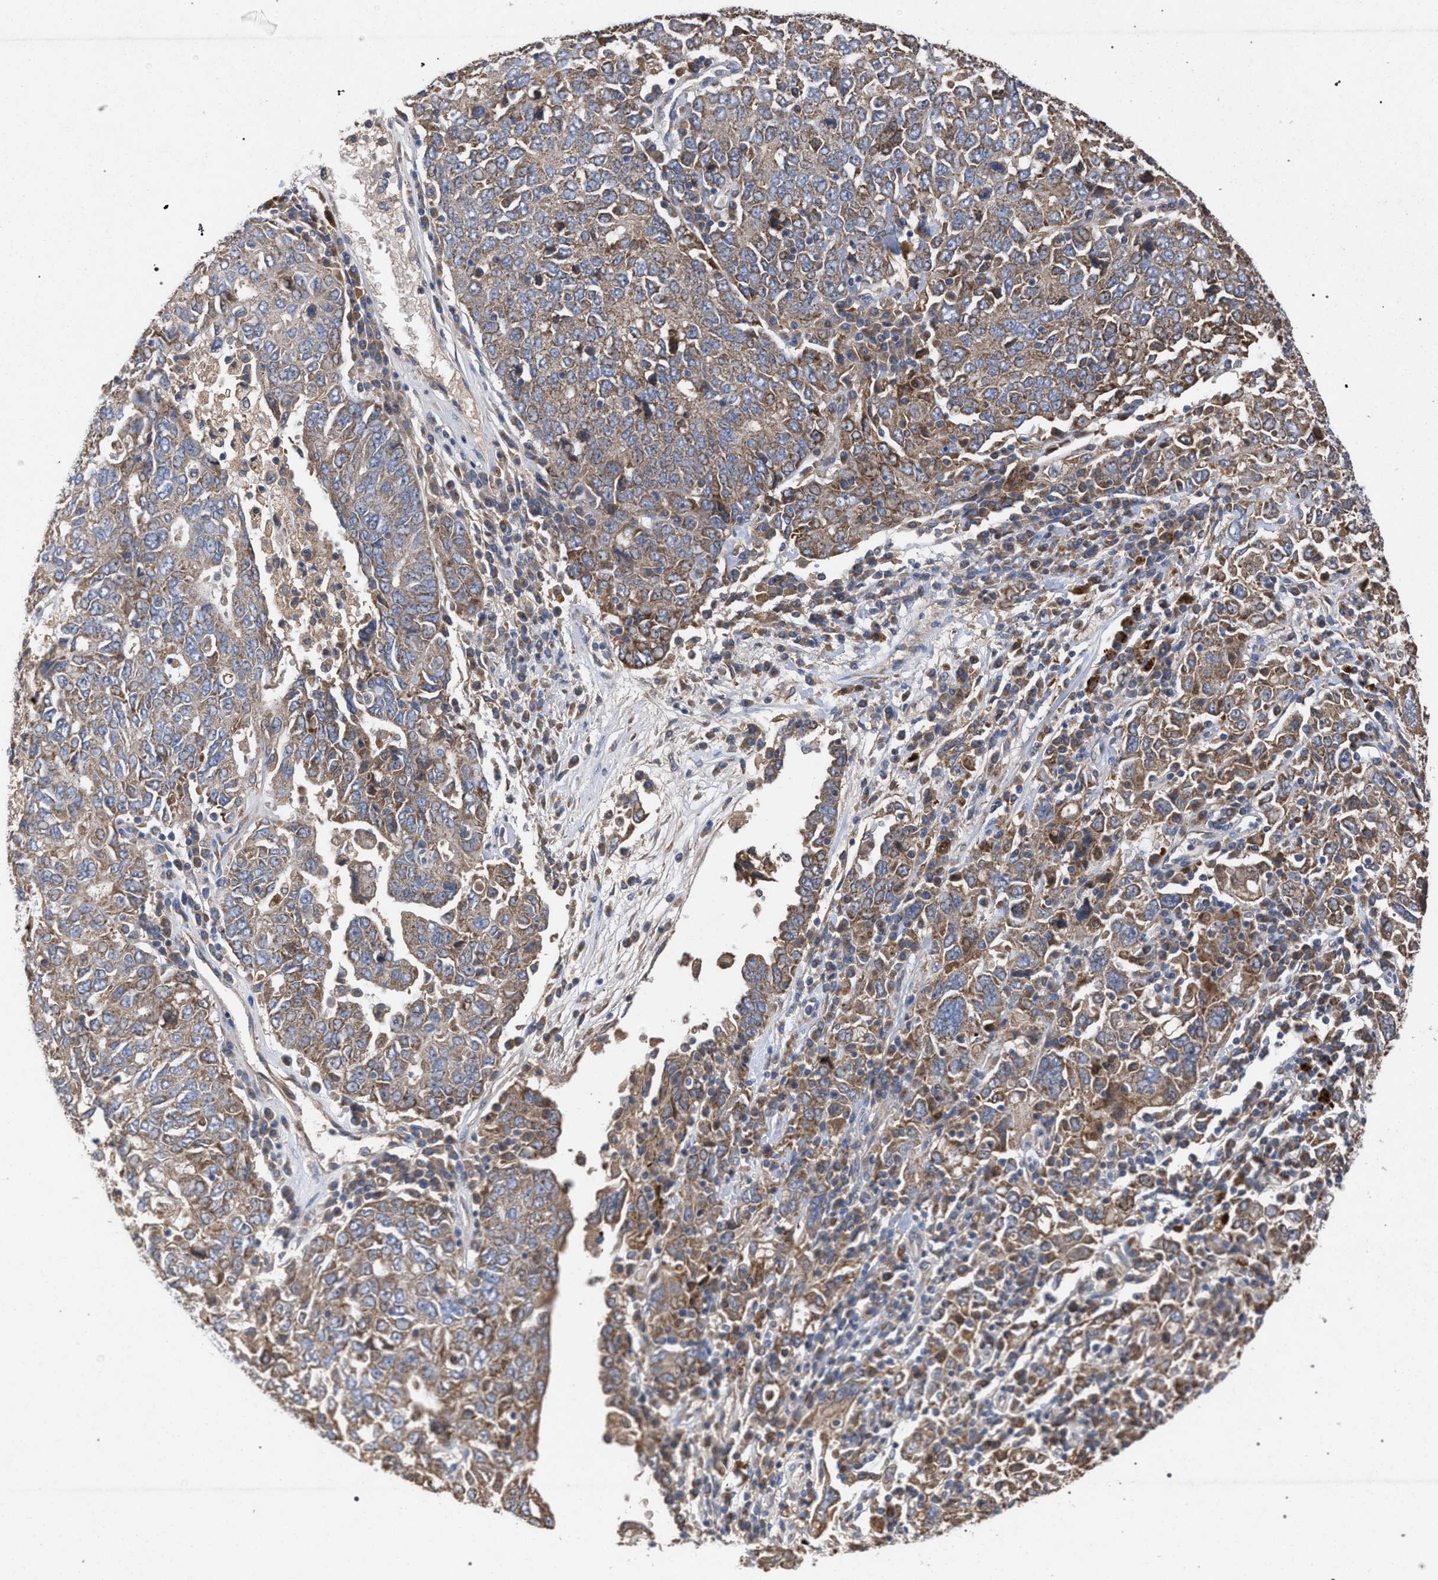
{"staining": {"intensity": "weak", "quantity": ">75%", "location": "cytoplasmic/membranous"}, "tissue": "ovarian cancer", "cell_type": "Tumor cells", "image_type": "cancer", "snomed": [{"axis": "morphology", "description": "Carcinoma, endometroid"}, {"axis": "topography", "description": "Ovary"}], "caption": "IHC of human ovarian cancer (endometroid carcinoma) shows low levels of weak cytoplasmic/membranous staining in approximately >75% of tumor cells.", "gene": "BCL2L12", "patient": {"sex": "female", "age": 62}}